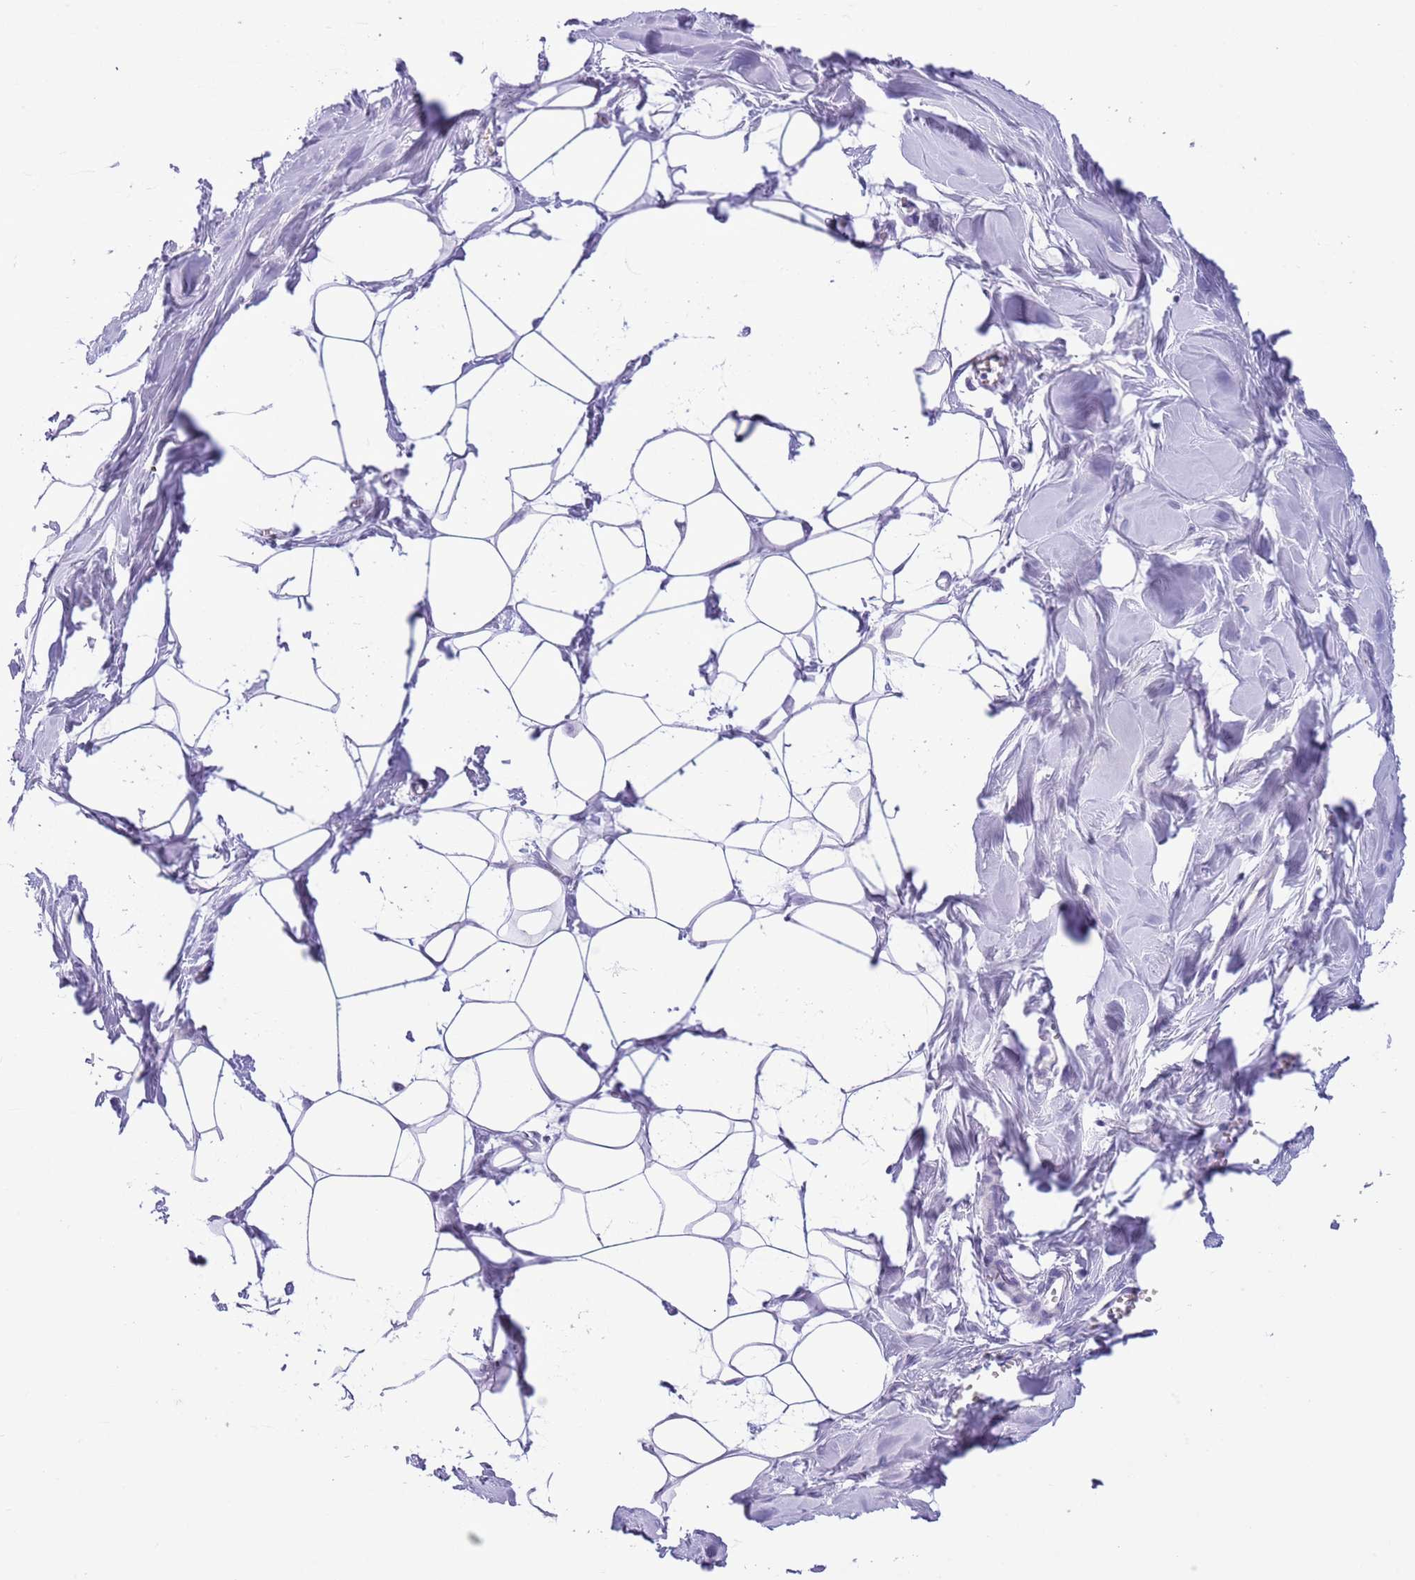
{"staining": {"intensity": "negative", "quantity": "none", "location": "none"}, "tissue": "breast", "cell_type": "Adipocytes", "image_type": "normal", "snomed": [{"axis": "morphology", "description": "Normal tissue, NOS"}, {"axis": "topography", "description": "Breast"}], "caption": "Adipocytes show no significant expression in unremarkable breast. (Stains: DAB immunohistochemistry with hematoxylin counter stain, Microscopy: brightfield microscopy at high magnification).", "gene": "TBC1D10B", "patient": {"sex": "female", "age": 27}}